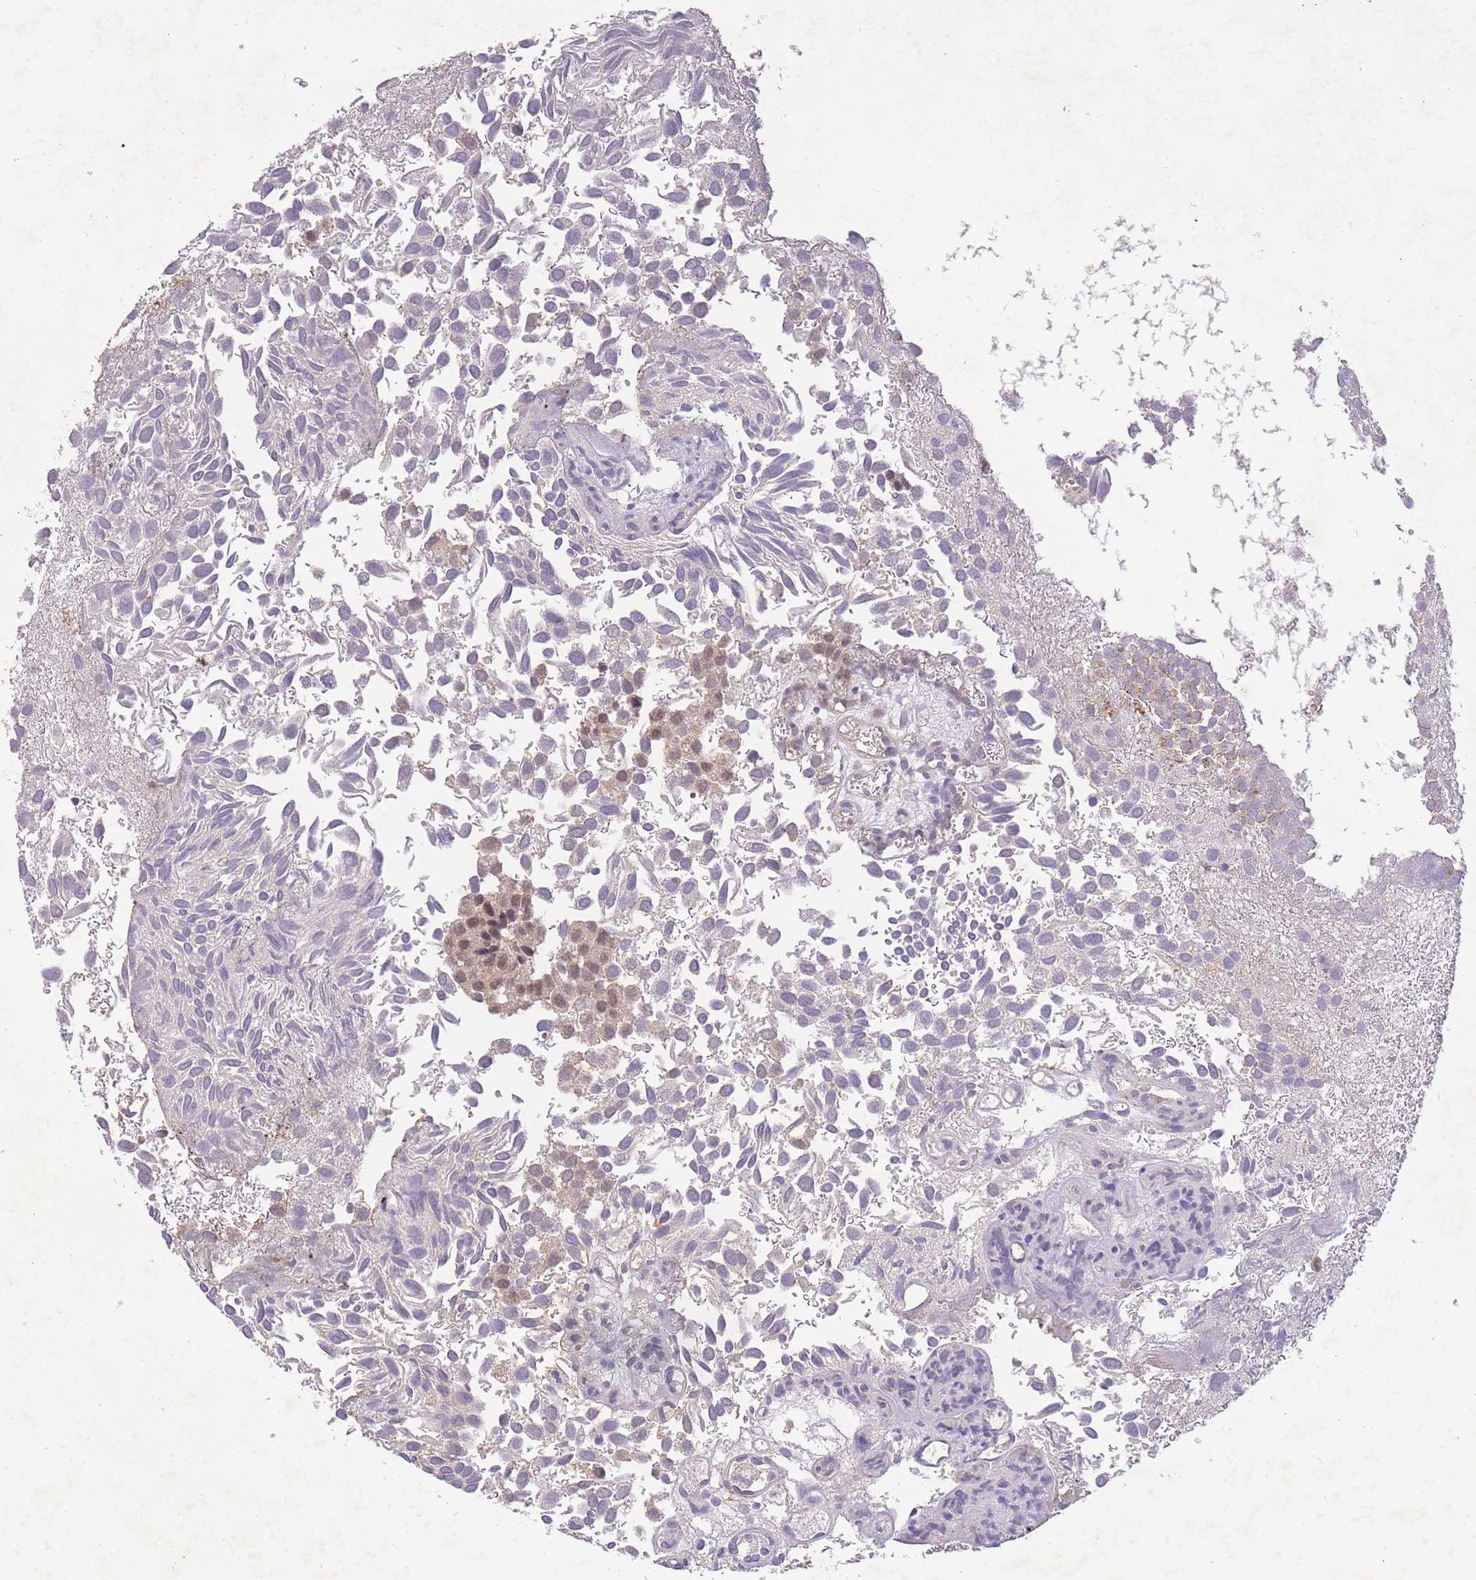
{"staining": {"intensity": "moderate", "quantity": "25%-75%", "location": "nuclear"}, "tissue": "urothelial cancer", "cell_type": "Tumor cells", "image_type": "cancer", "snomed": [{"axis": "morphology", "description": "Urothelial carcinoma, Low grade"}, {"axis": "topography", "description": "Urinary bladder"}], "caption": "Moderate nuclear protein positivity is appreciated in about 25%-75% of tumor cells in urothelial cancer.", "gene": "RNF144B", "patient": {"sex": "male", "age": 88}}